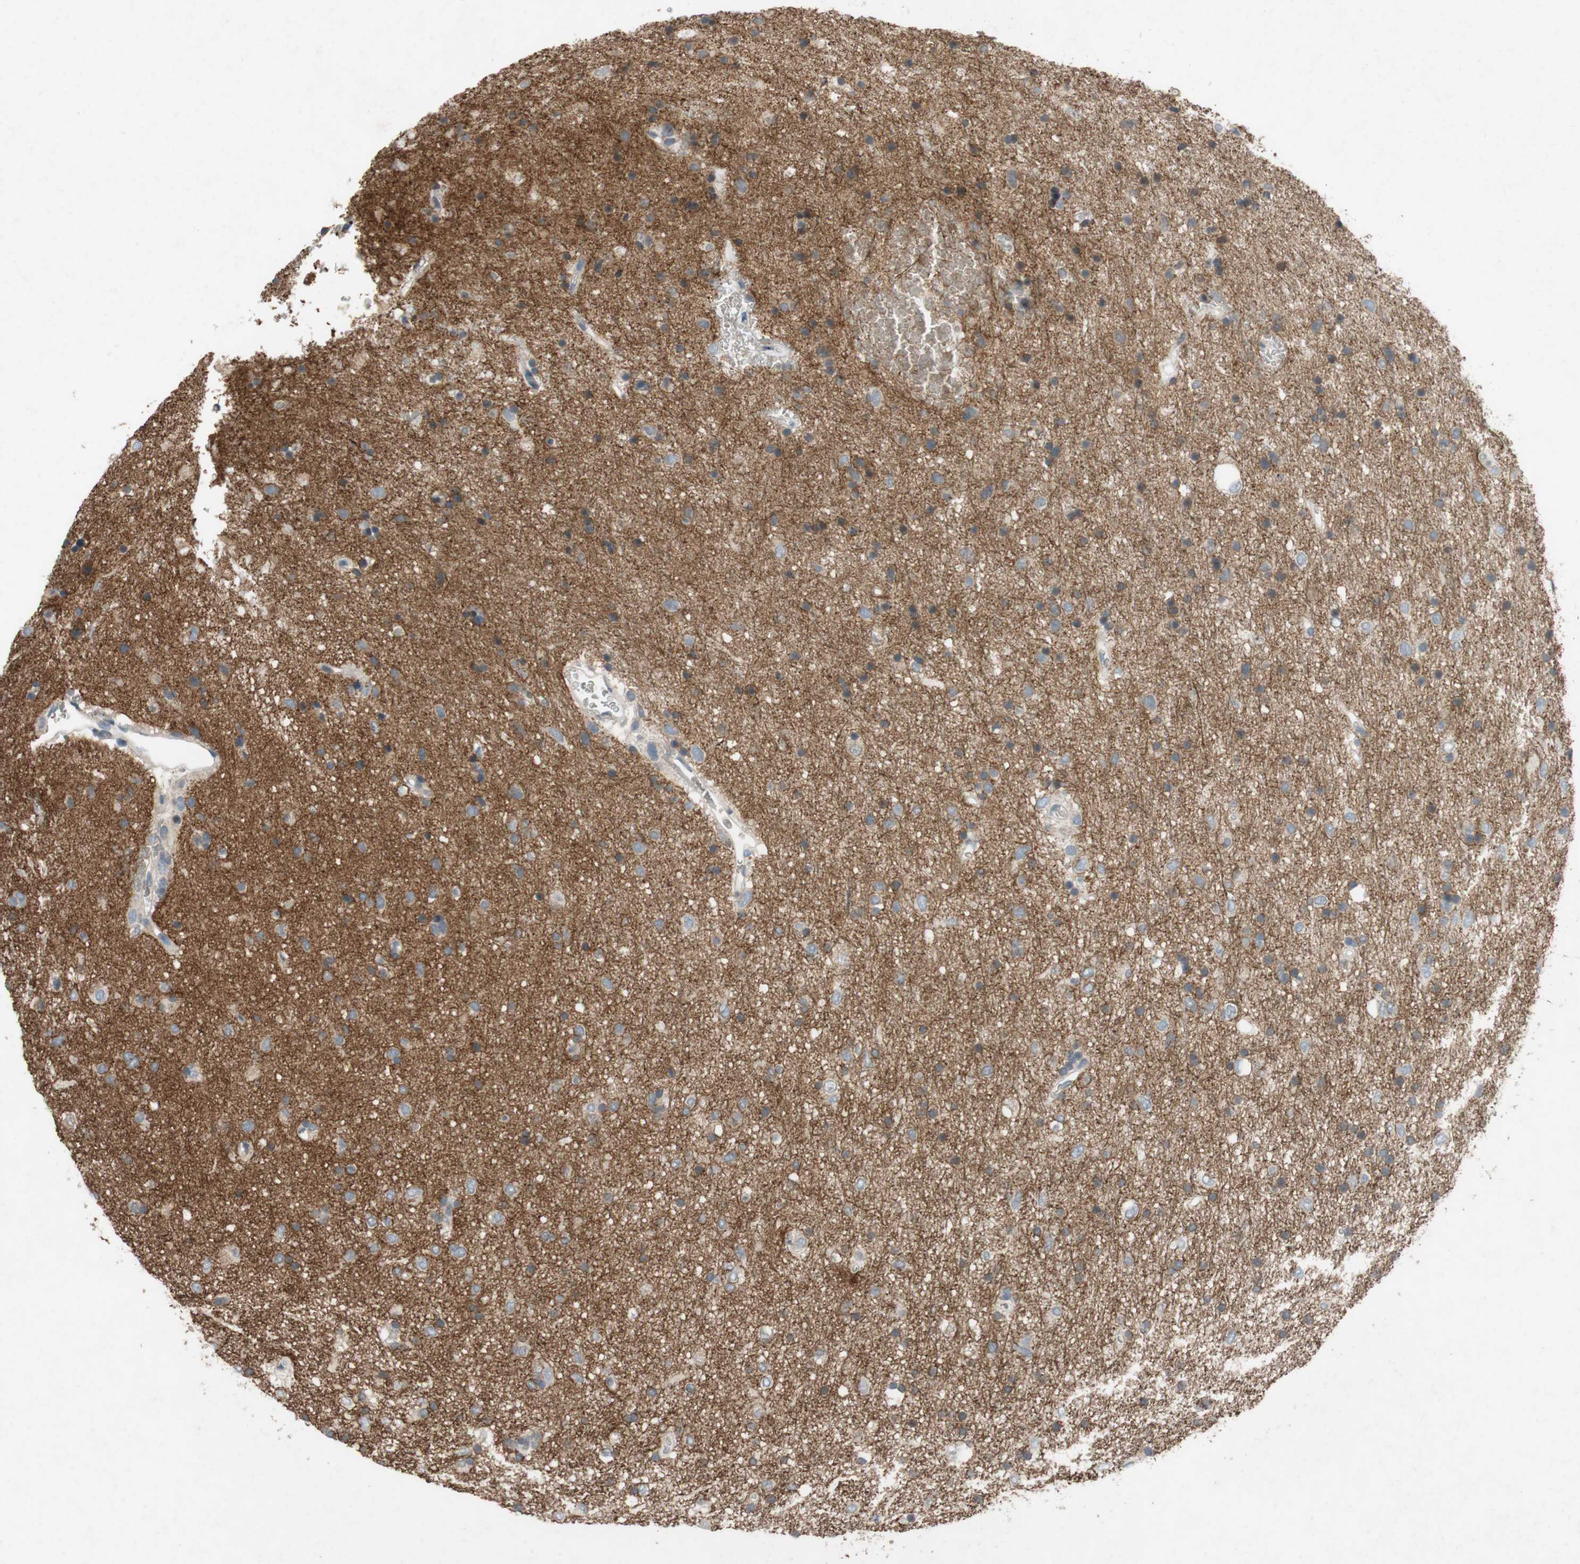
{"staining": {"intensity": "weak", "quantity": "25%-75%", "location": "cytoplasmic/membranous"}, "tissue": "glioma", "cell_type": "Tumor cells", "image_type": "cancer", "snomed": [{"axis": "morphology", "description": "Glioma, malignant, Low grade"}, {"axis": "topography", "description": "Brain"}], "caption": "Immunohistochemical staining of low-grade glioma (malignant) reveals weak cytoplasmic/membranous protein positivity in about 25%-75% of tumor cells.", "gene": "ADD2", "patient": {"sex": "male", "age": 77}}